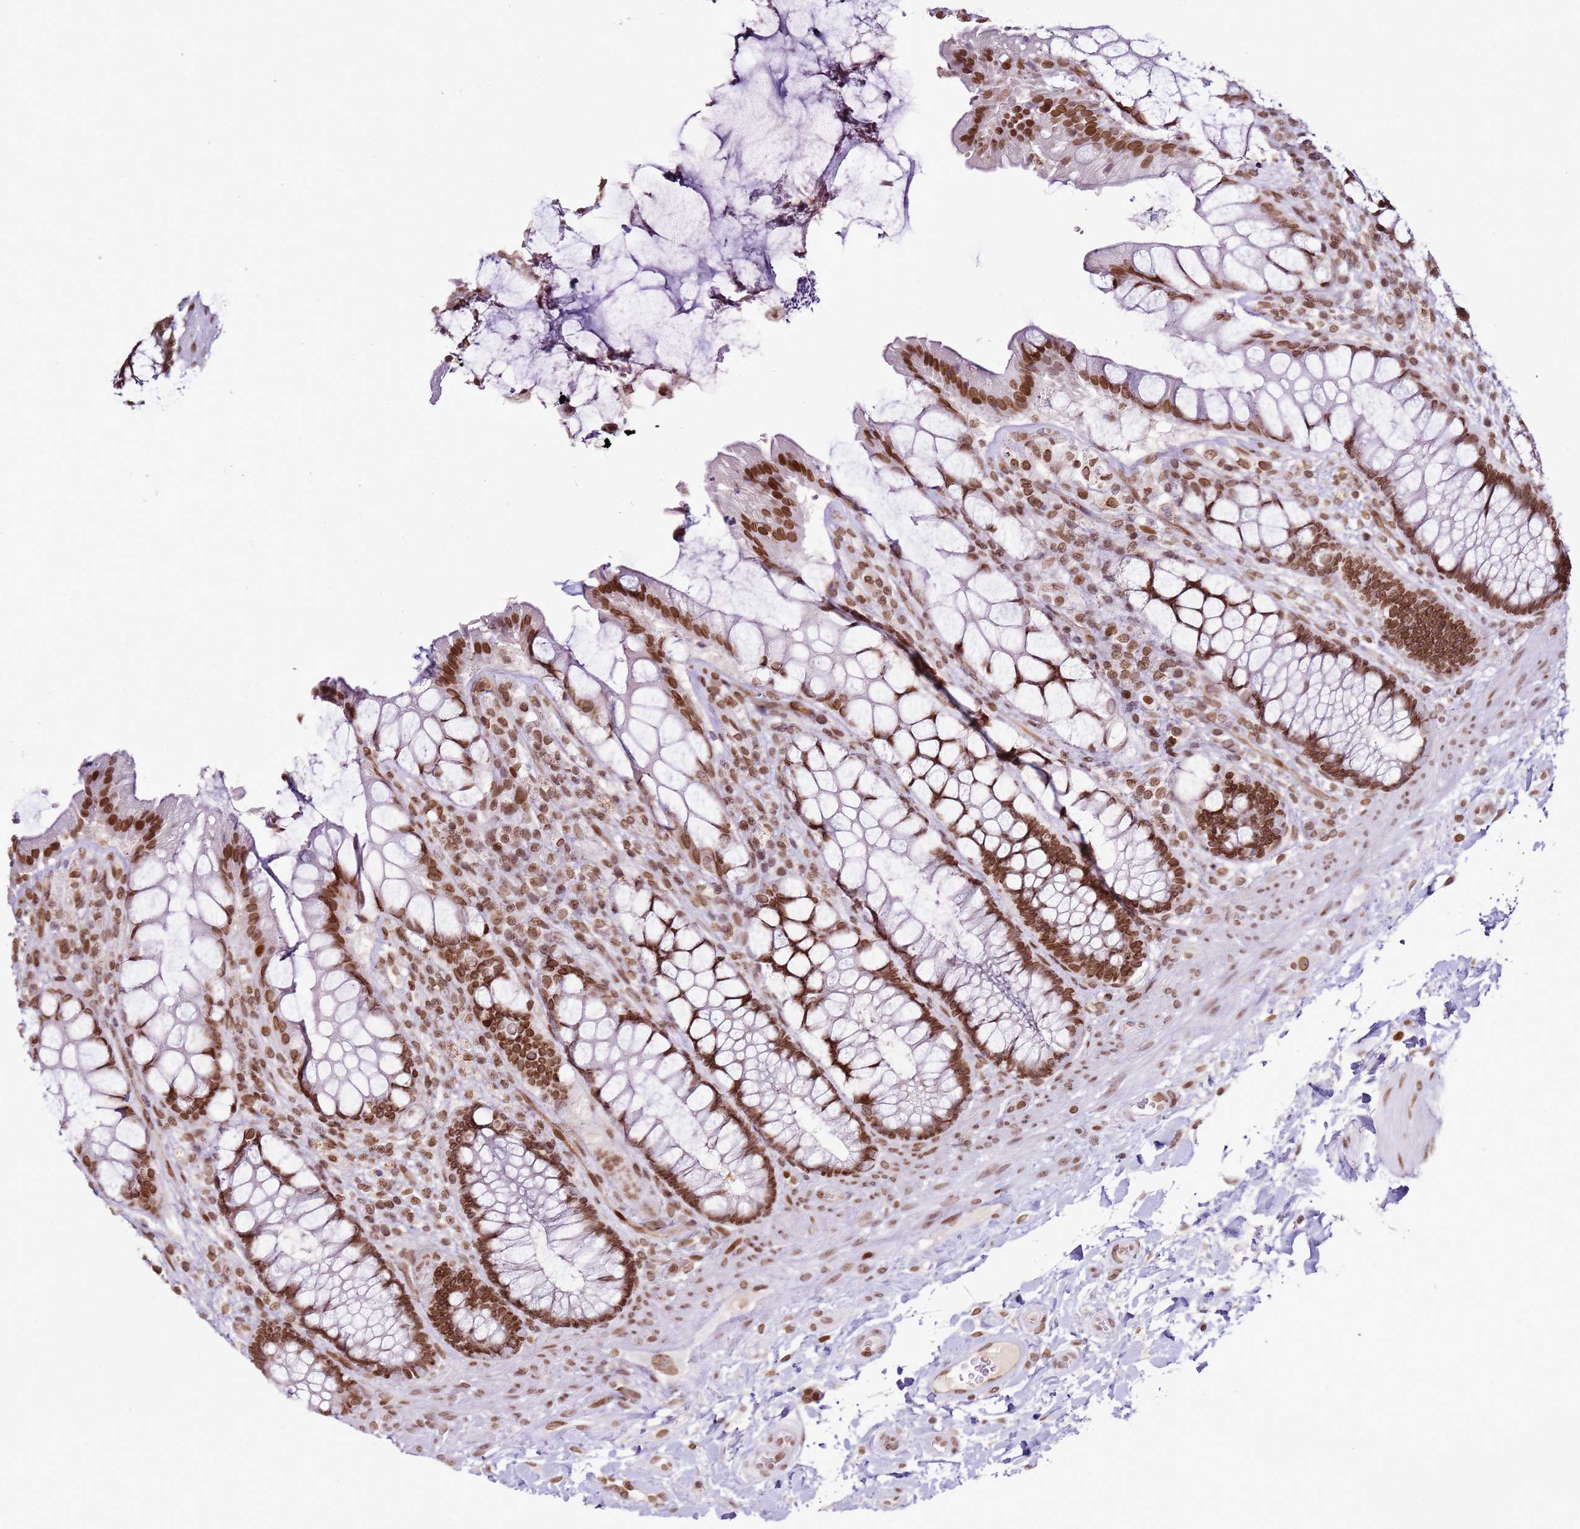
{"staining": {"intensity": "strong", "quantity": ">75%", "location": "cytoplasmic/membranous,nuclear"}, "tissue": "rectum", "cell_type": "Glandular cells", "image_type": "normal", "snomed": [{"axis": "morphology", "description": "Normal tissue, NOS"}, {"axis": "topography", "description": "Rectum"}], "caption": "This photomicrograph displays immunohistochemistry (IHC) staining of unremarkable human rectum, with high strong cytoplasmic/membranous,nuclear staining in about >75% of glandular cells.", "gene": "POU6F1", "patient": {"sex": "female", "age": 58}}